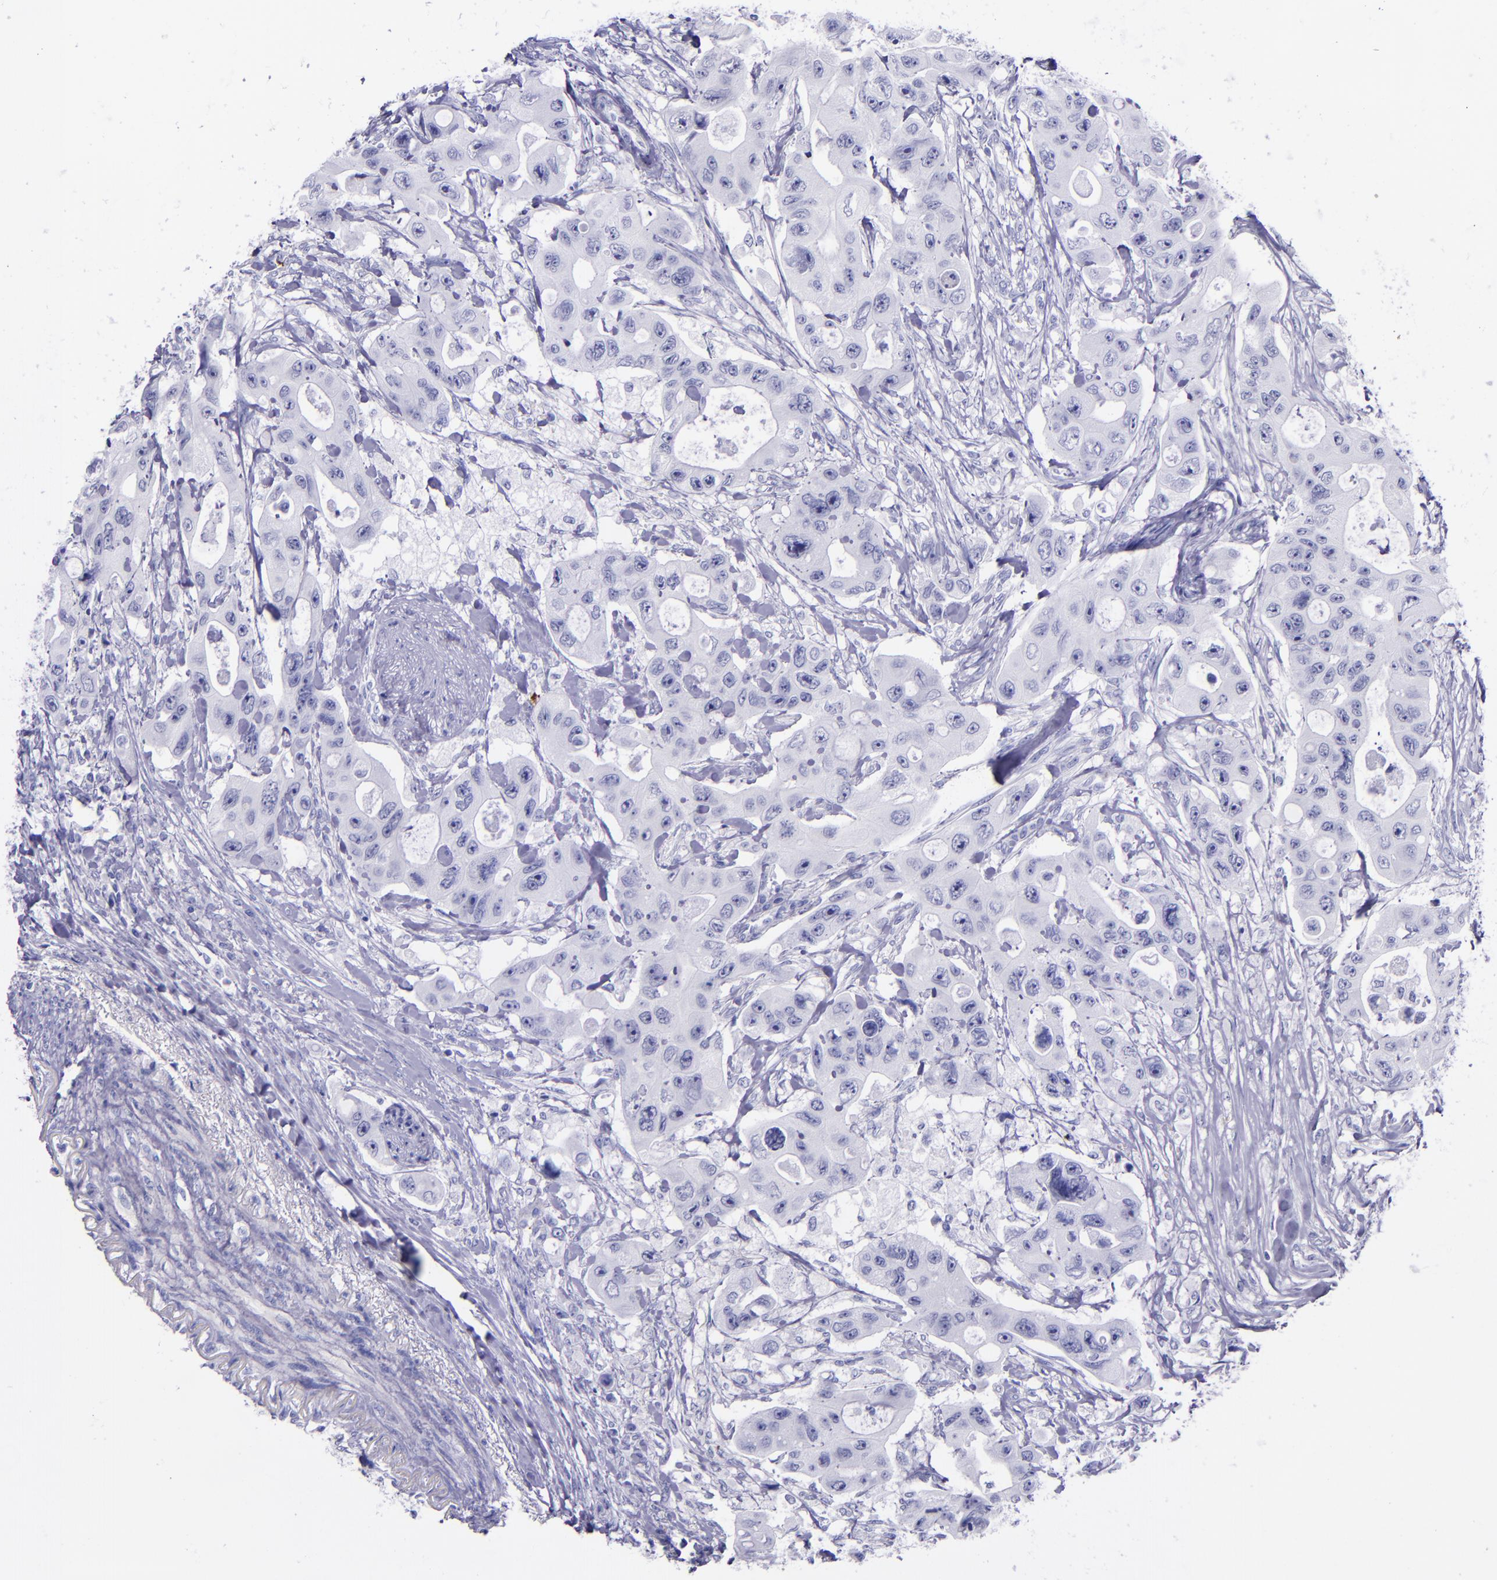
{"staining": {"intensity": "negative", "quantity": "none", "location": "none"}, "tissue": "colorectal cancer", "cell_type": "Tumor cells", "image_type": "cancer", "snomed": [{"axis": "morphology", "description": "Adenocarcinoma, NOS"}, {"axis": "topography", "description": "Colon"}], "caption": "Colorectal cancer (adenocarcinoma) was stained to show a protein in brown. There is no significant positivity in tumor cells. Nuclei are stained in blue.", "gene": "SELE", "patient": {"sex": "female", "age": 46}}